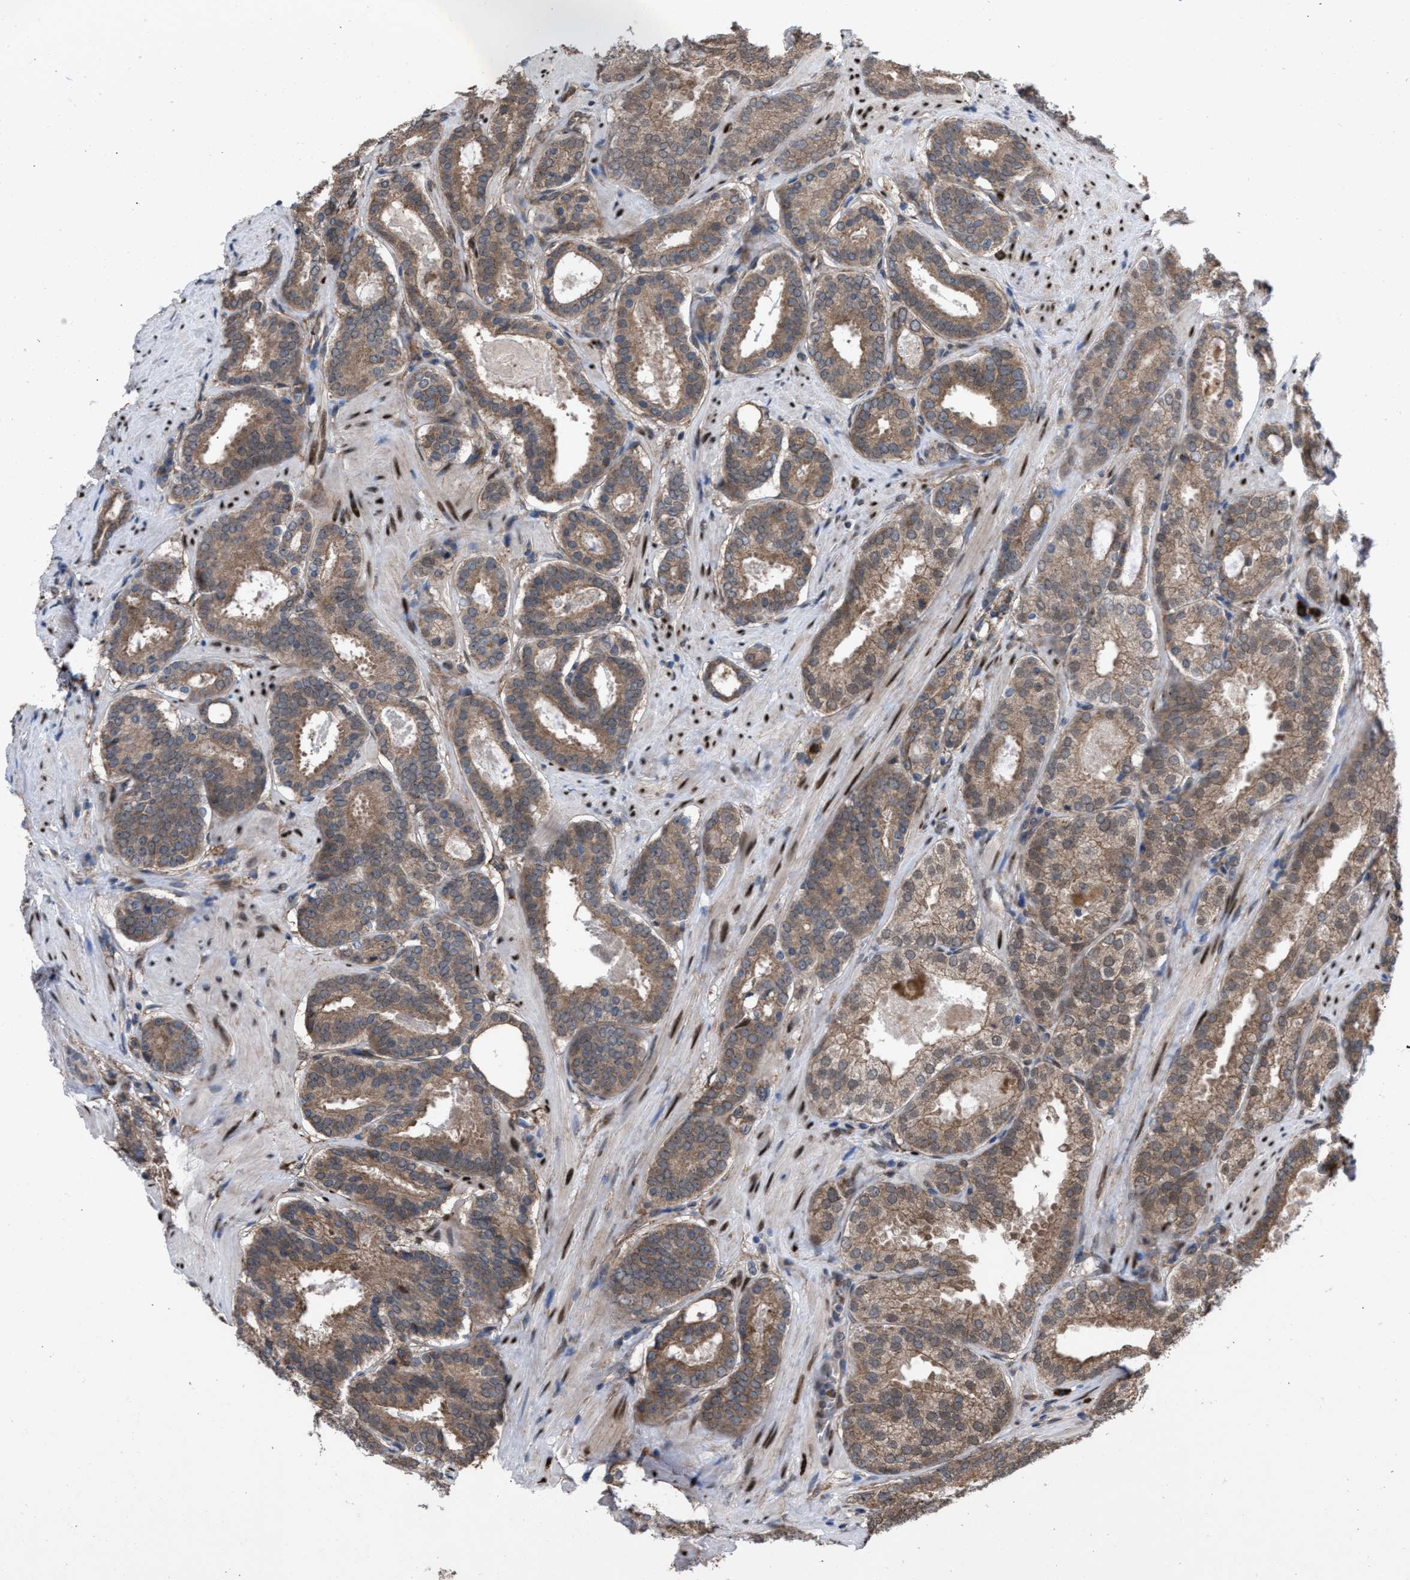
{"staining": {"intensity": "moderate", "quantity": ">75%", "location": "cytoplasmic/membranous"}, "tissue": "prostate cancer", "cell_type": "Tumor cells", "image_type": "cancer", "snomed": [{"axis": "morphology", "description": "Adenocarcinoma, Low grade"}, {"axis": "topography", "description": "Prostate"}], "caption": "About >75% of tumor cells in low-grade adenocarcinoma (prostate) demonstrate moderate cytoplasmic/membranous protein positivity as visualized by brown immunohistochemical staining.", "gene": "TP53BP2", "patient": {"sex": "male", "age": 69}}